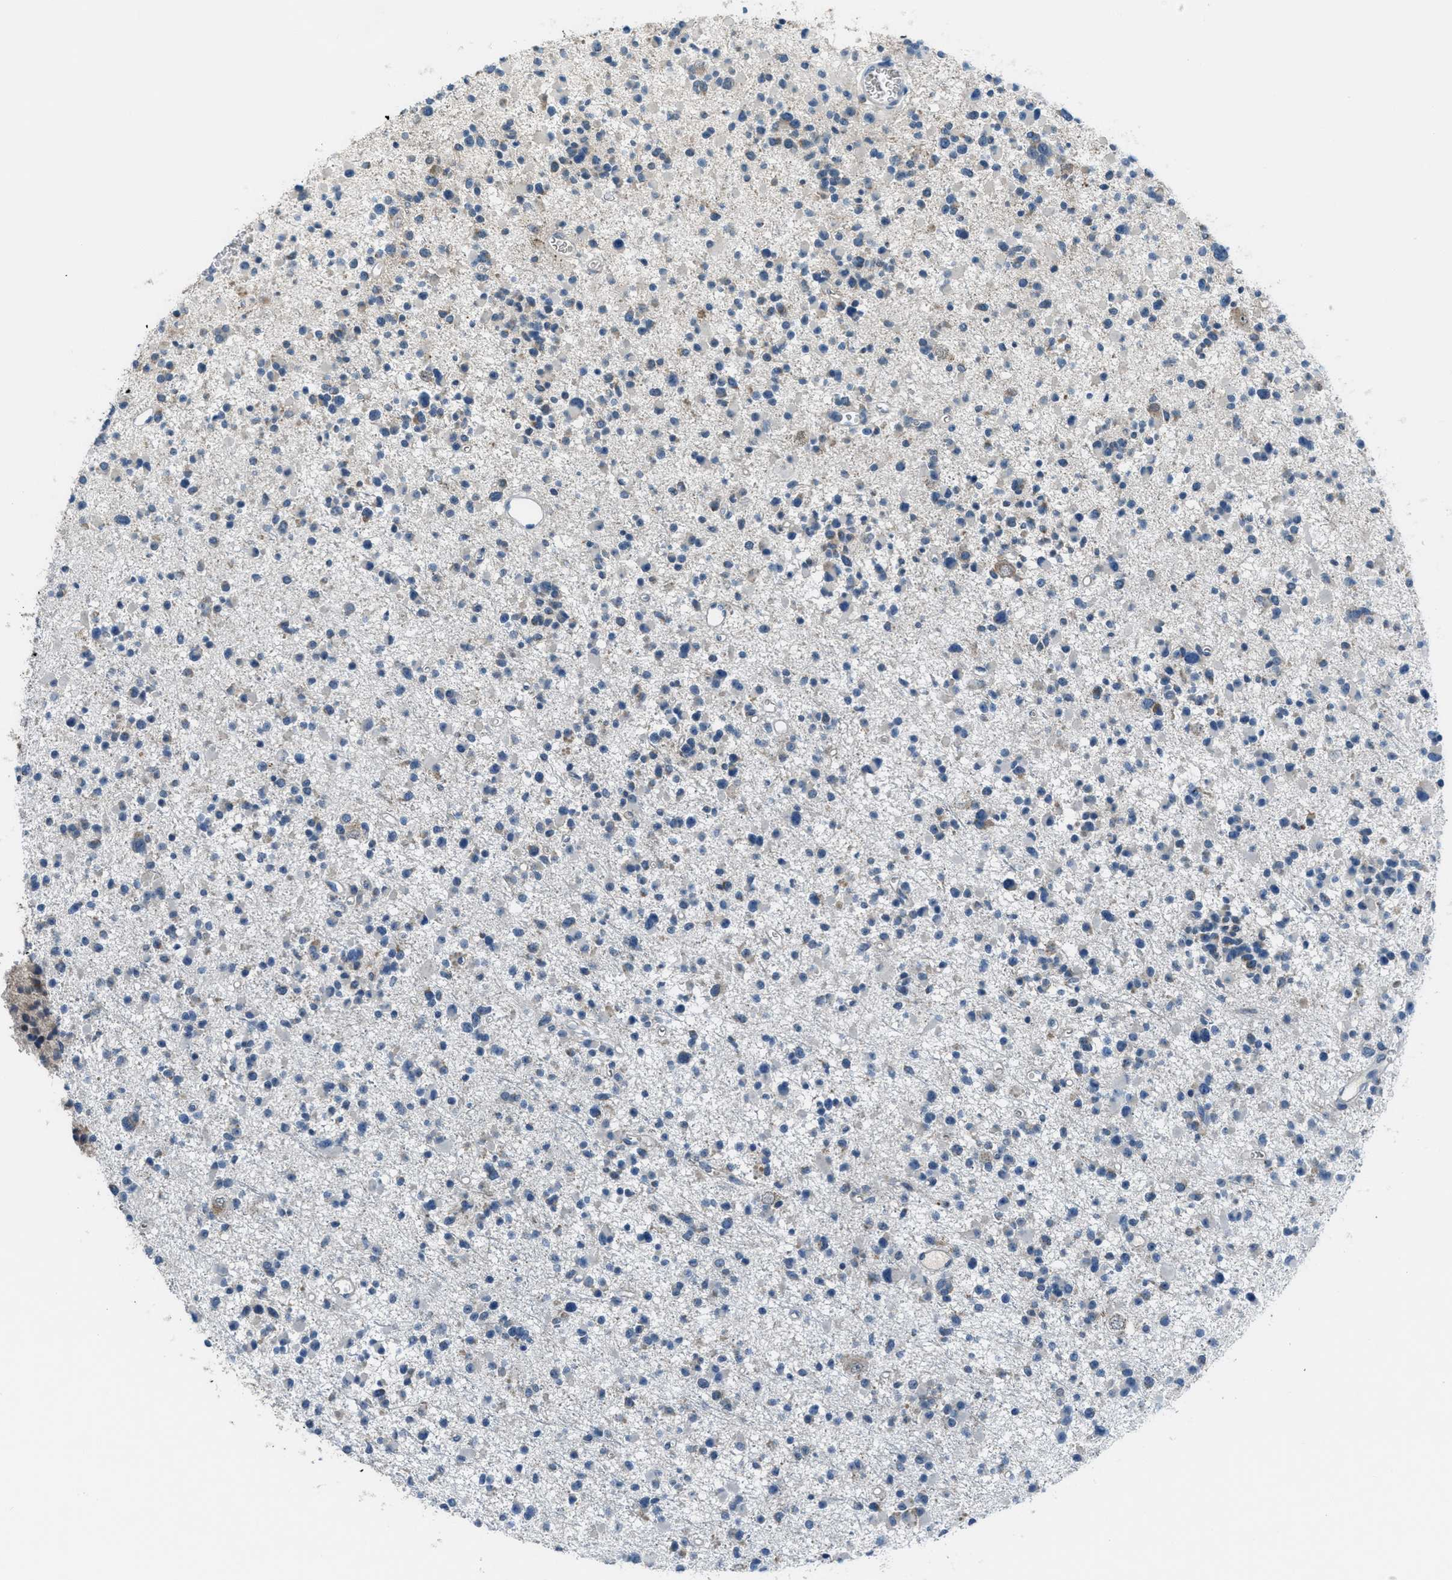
{"staining": {"intensity": "negative", "quantity": "none", "location": "none"}, "tissue": "glioma", "cell_type": "Tumor cells", "image_type": "cancer", "snomed": [{"axis": "morphology", "description": "Glioma, malignant, Low grade"}, {"axis": "topography", "description": "Brain"}], "caption": "Malignant low-grade glioma was stained to show a protein in brown. There is no significant staining in tumor cells.", "gene": "CDON", "patient": {"sex": "female", "age": 22}}